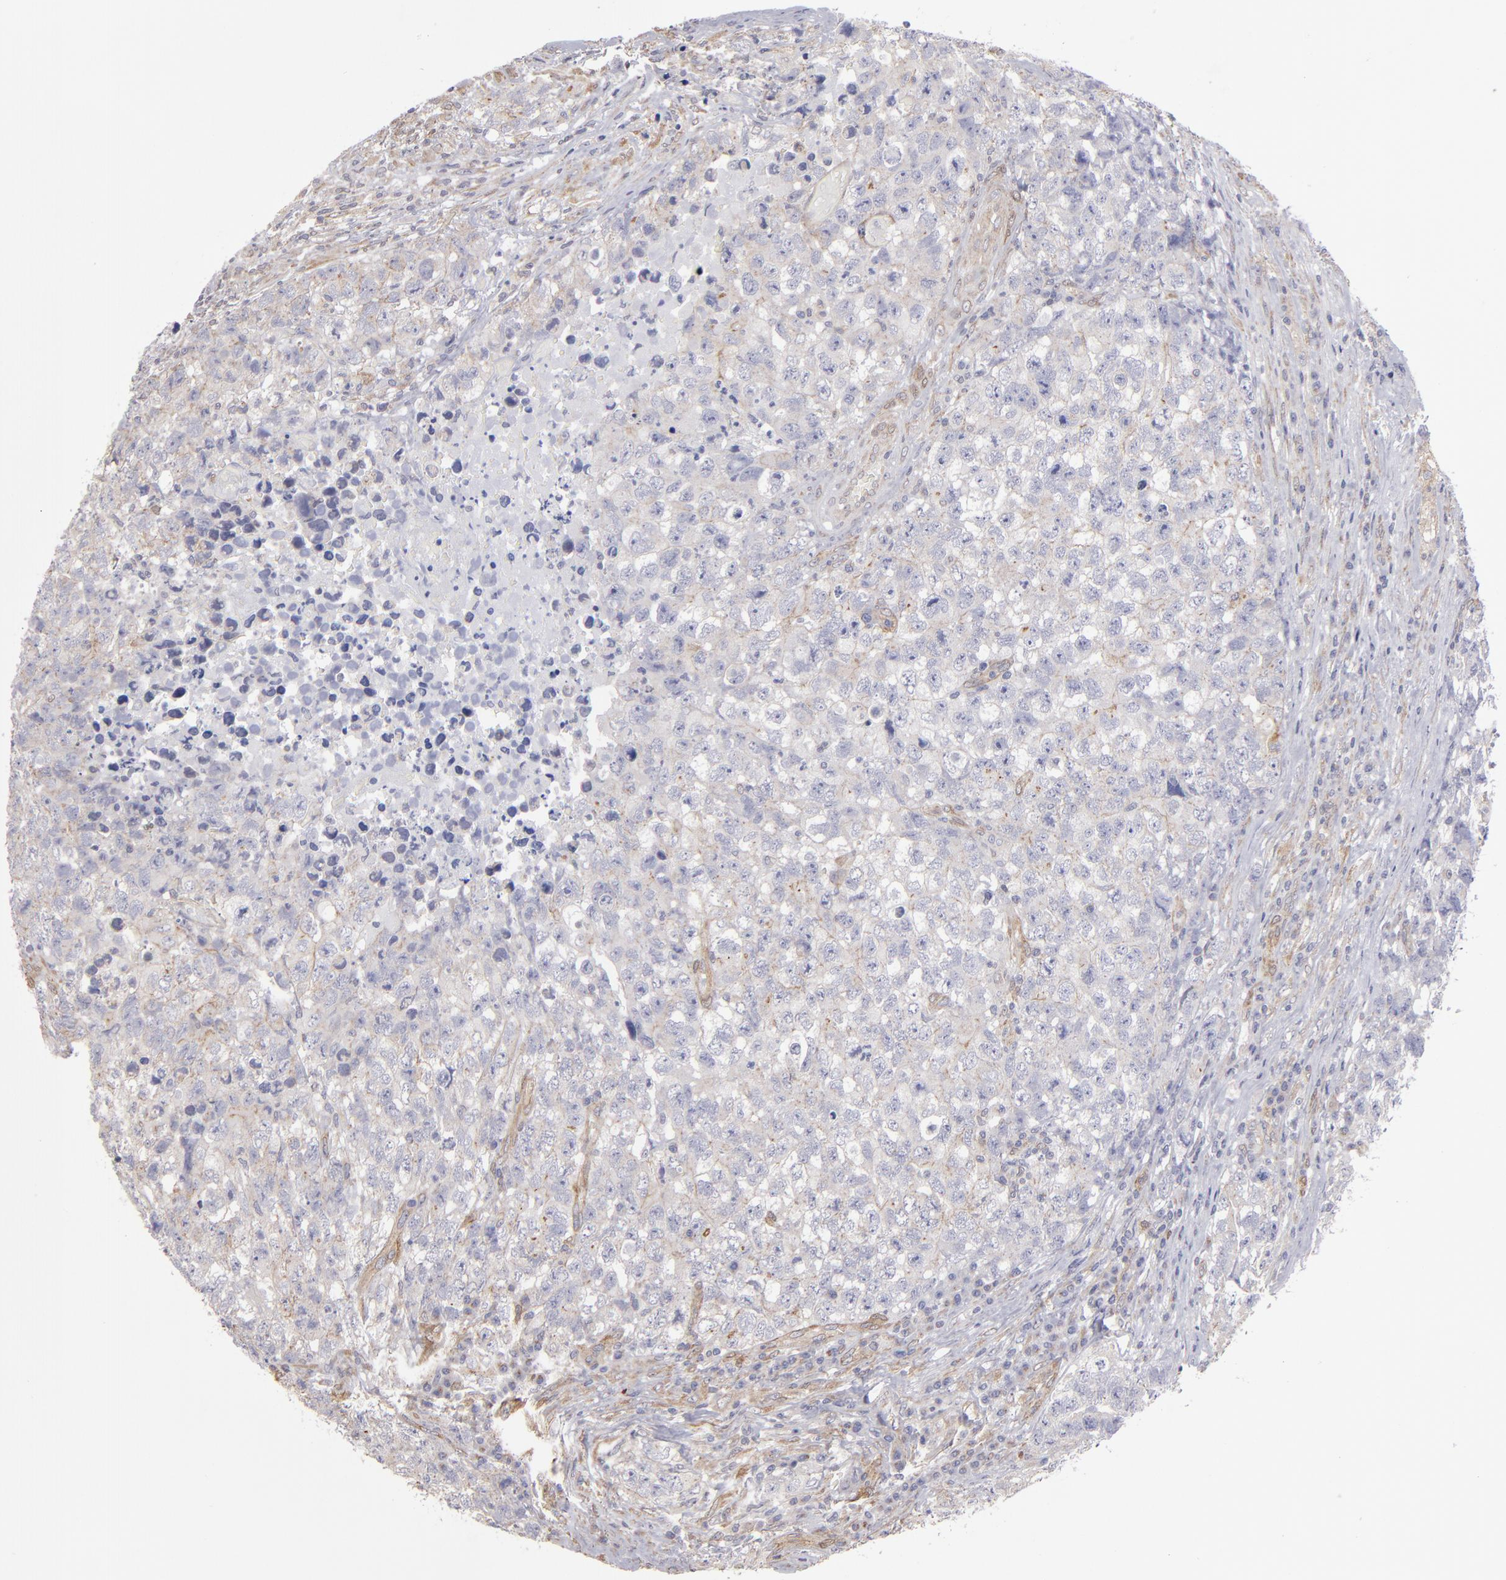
{"staining": {"intensity": "weak", "quantity": ">75%", "location": "cytoplasmic/membranous"}, "tissue": "testis cancer", "cell_type": "Tumor cells", "image_type": "cancer", "snomed": [{"axis": "morphology", "description": "Carcinoma, Embryonal, NOS"}, {"axis": "topography", "description": "Testis"}], "caption": "Tumor cells reveal low levels of weak cytoplasmic/membranous staining in approximately >75% of cells in human testis cancer.", "gene": "NDRG2", "patient": {"sex": "male", "age": 31}}